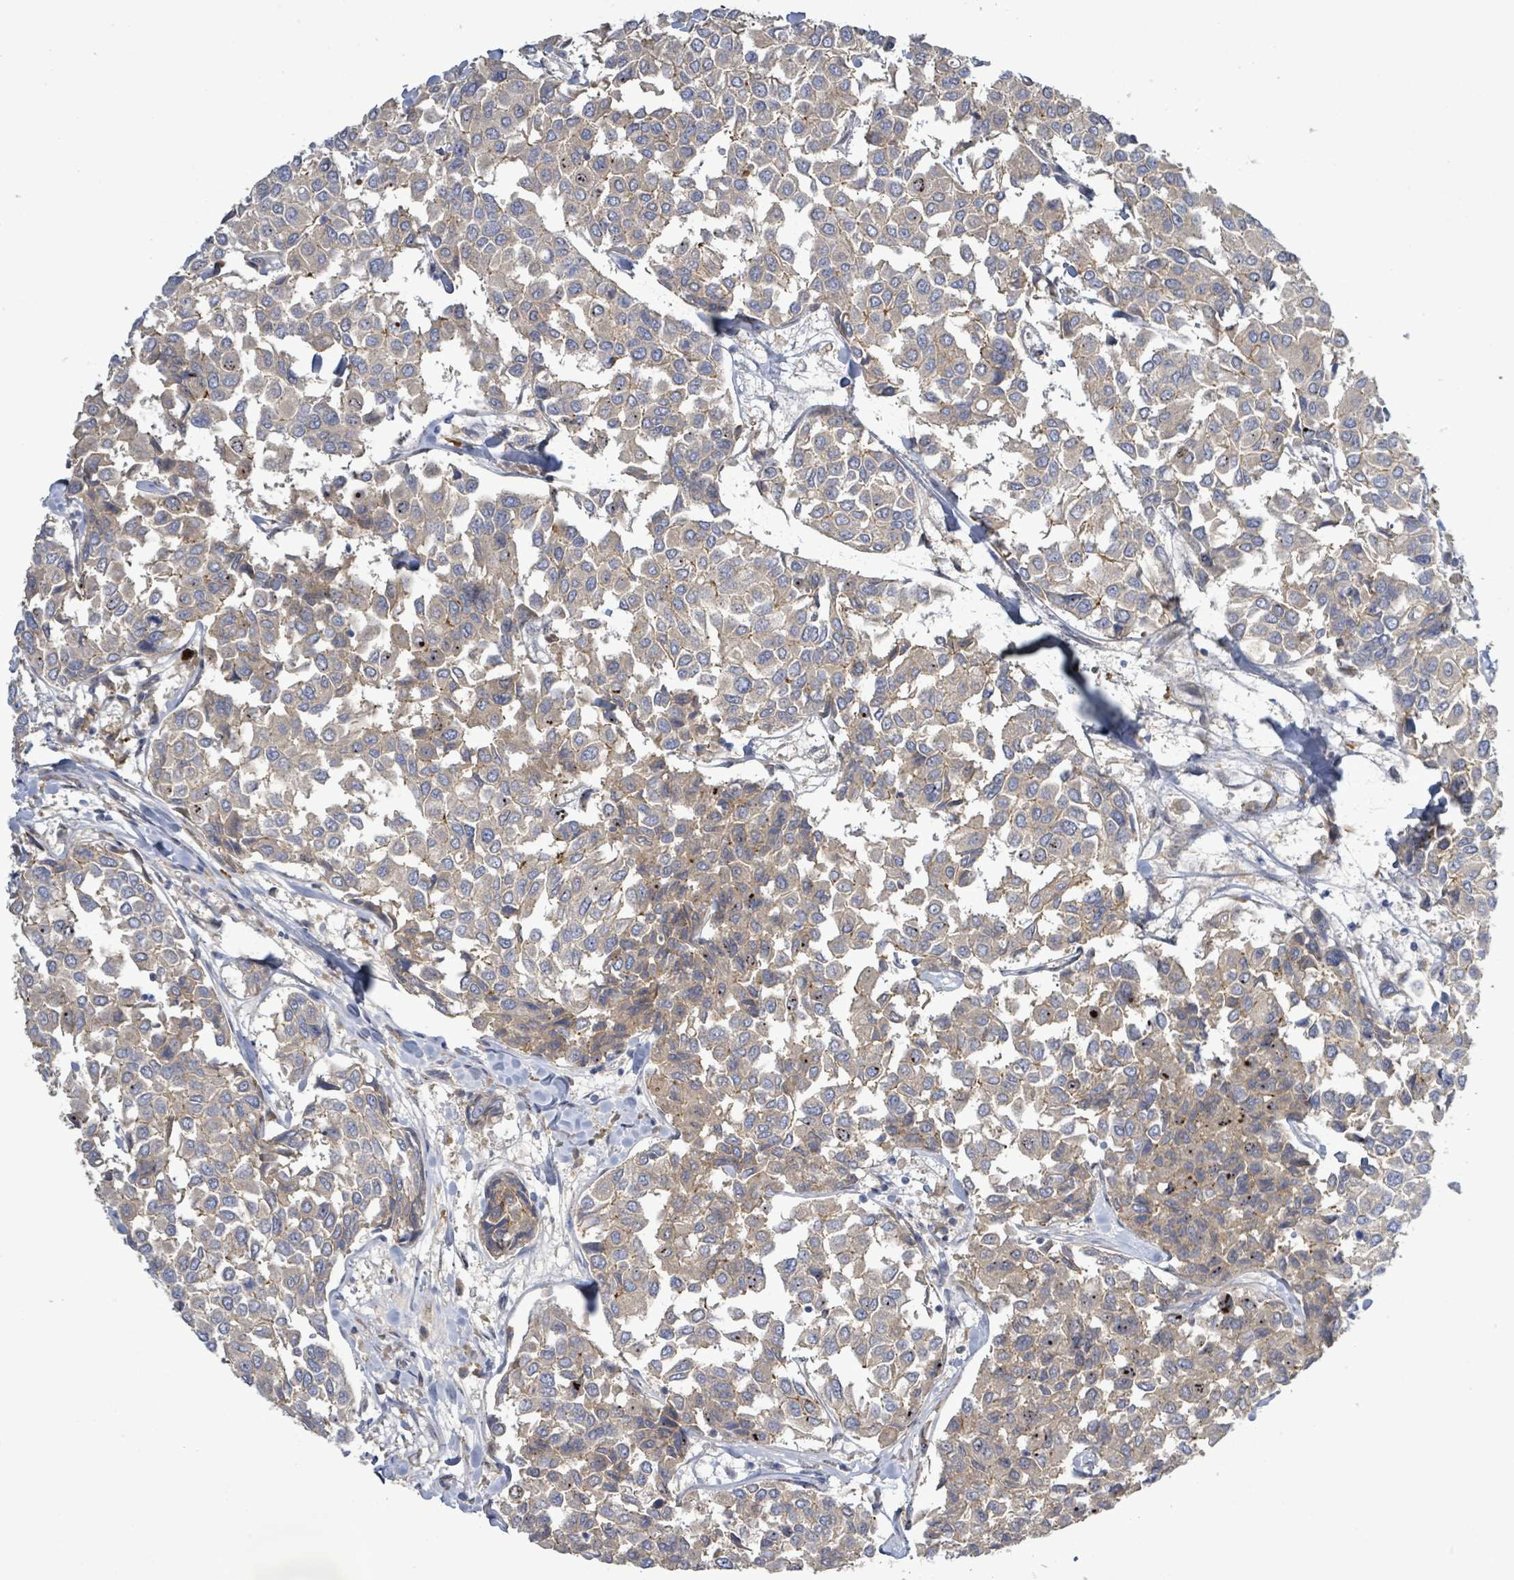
{"staining": {"intensity": "weak", "quantity": "<25%", "location": "cytoplasmic/membranous"}, "tissue": "breast cancer", "cell_type": "Tumor cells", "image_type": "cancer", "snomed": [{"axis": "morphology", "description": "Duct carcinoma"}, {"axis": "topography", "description": "Breast"}], "caption": "A micrograph of infiltrating ductal carcinoma (breast) stained for a protein displays no brown staining in tumor cells.", "gene": "SLIT3", "patient": {"sex": "female", "age": 55}}